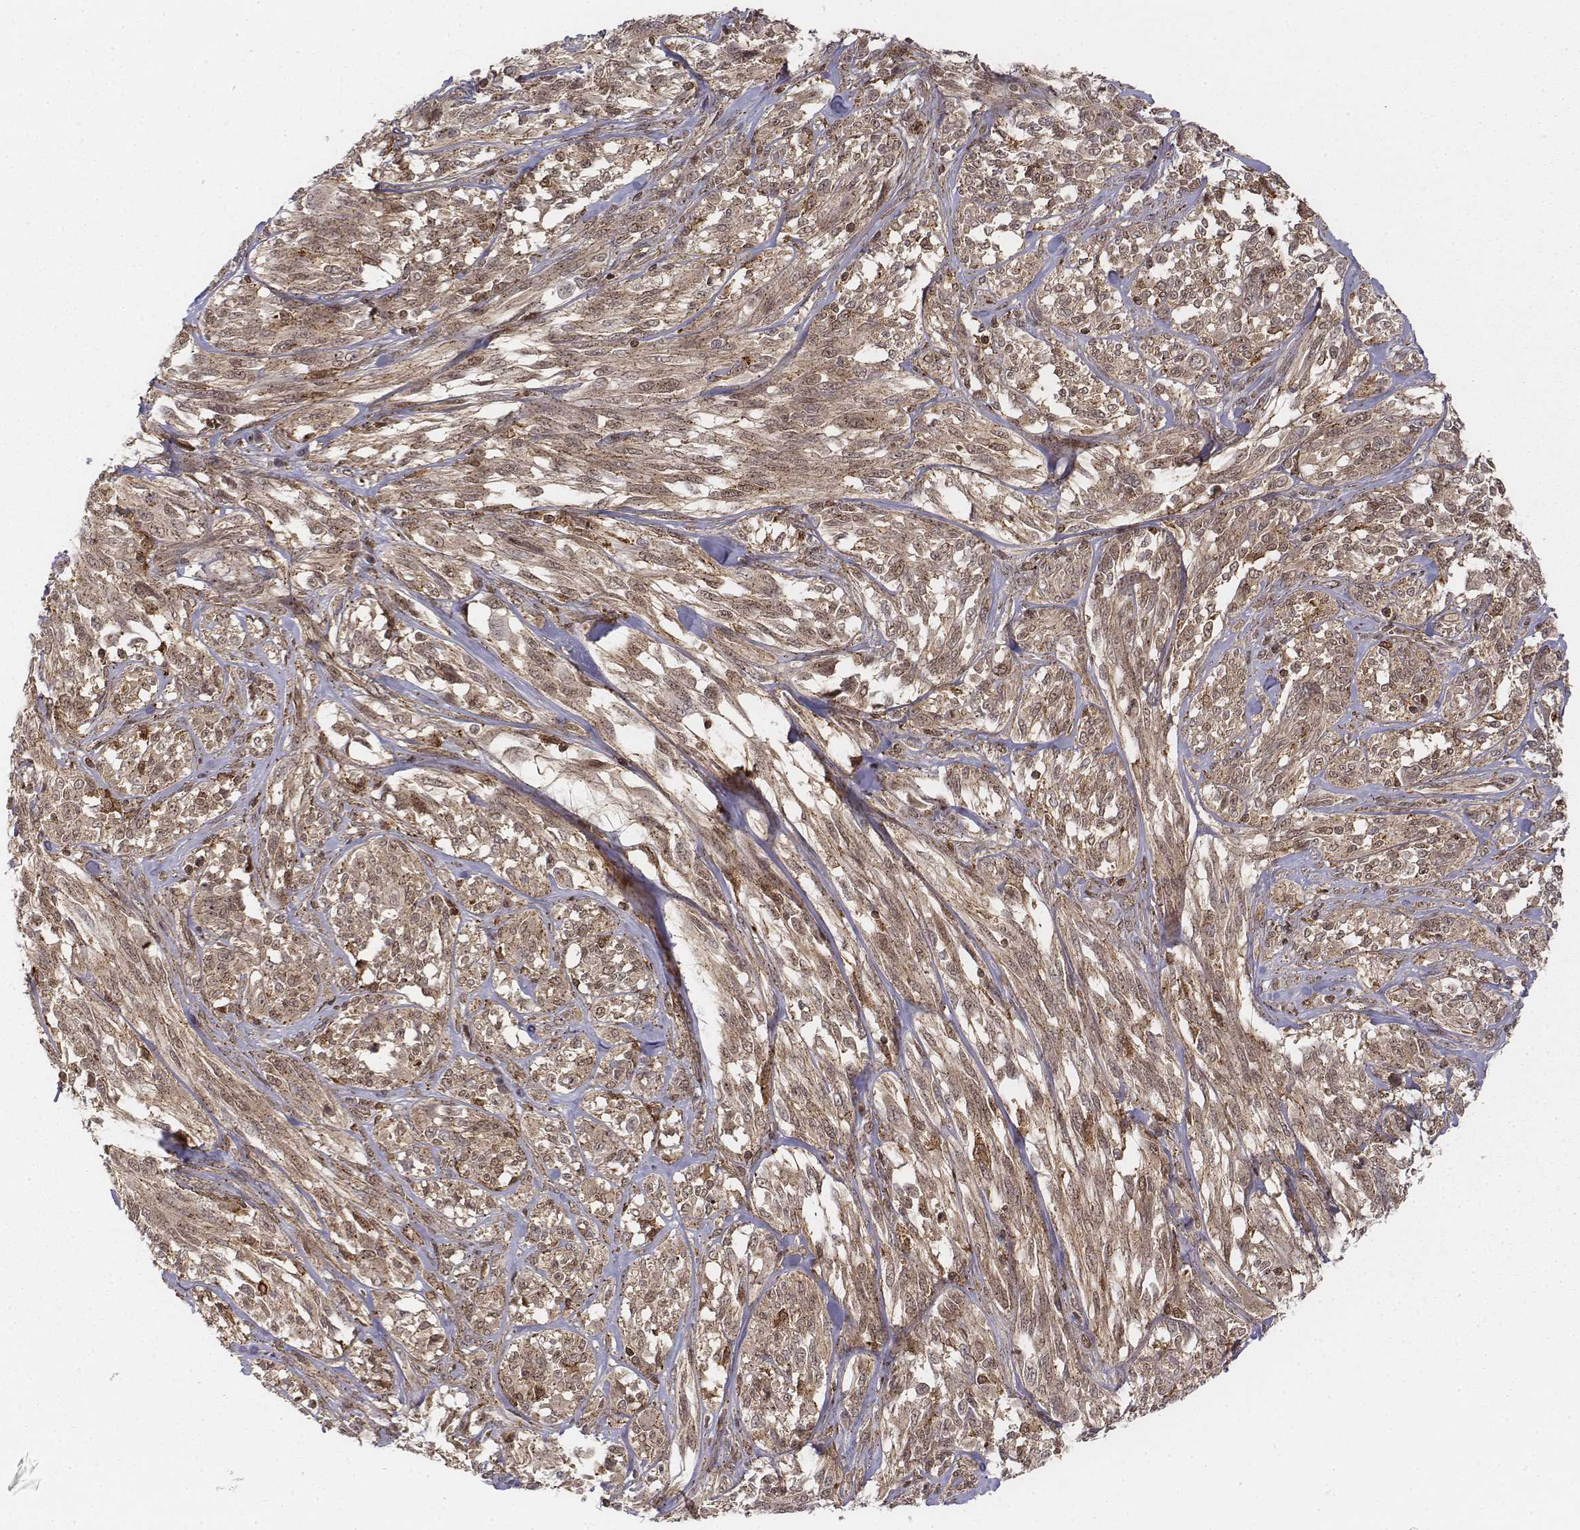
{"staining": {"intensity": "moderate", "quantity": ">75%", "location": "cytoplasmic/membranous,nuclear"}, "tissue": "melanoma", "cell_type": "Tumor cells", "image_type": "cancer", "snomed": [{"axis": "morphology", "description": "Malignant melanoma, NOS"}, {"axis": "topography", "description": "Skin"}], "caption": "Moderate cytoplasmic/membranous and nuclear protein staining is present in about >75% of tumor cells in melanoma. Immunohistochemistry stains the protein of interest in brown and the nuclei are stained blue.", "gene": "ZFYVE19", "patient": {"sex": "female", "age": 91}}